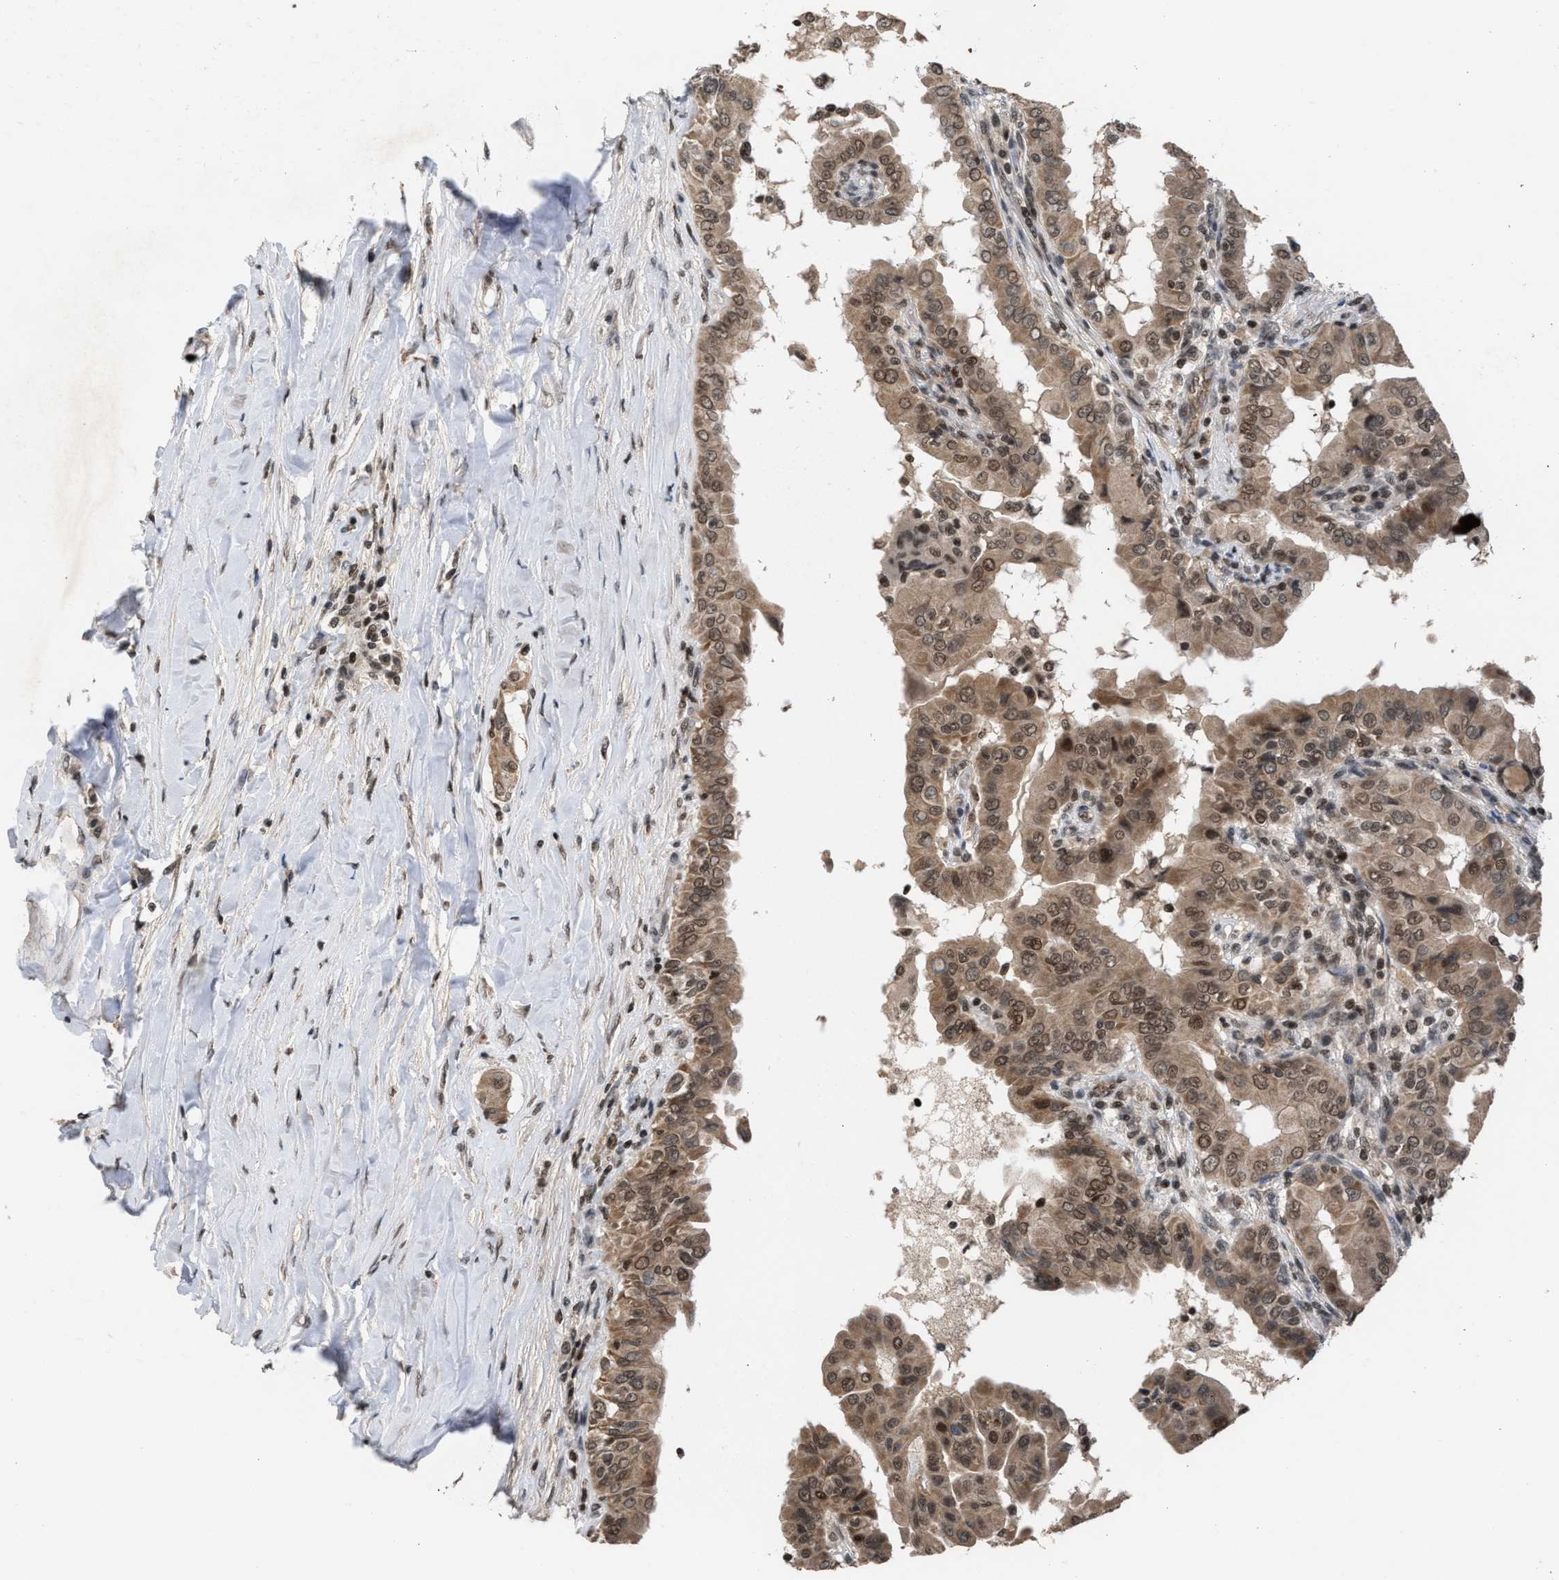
{"staining": {"intensity": "moderate", "quantity": ">75%", "location": "cytoplasmic/membranous,nuclear"}, "tissue": "thyroid cancer", "cell_type": "Tumor cells", "image_type": "cancer", "snomed": [{"axis": "morphology", "description": "Papillary adenocarcinoma, NOS"}, {"axis": "topography", "description": "Thyroid gland"}], "caption": "Immunohistochemical staining of human thyroid cancer exhibits medium levels of moderate cytoplasmic/membranous and nuclear protein expression in approximately >75% of tumor cells.", "gene": "C9orf78", "patient": {"sex": "male", "age": 33}}